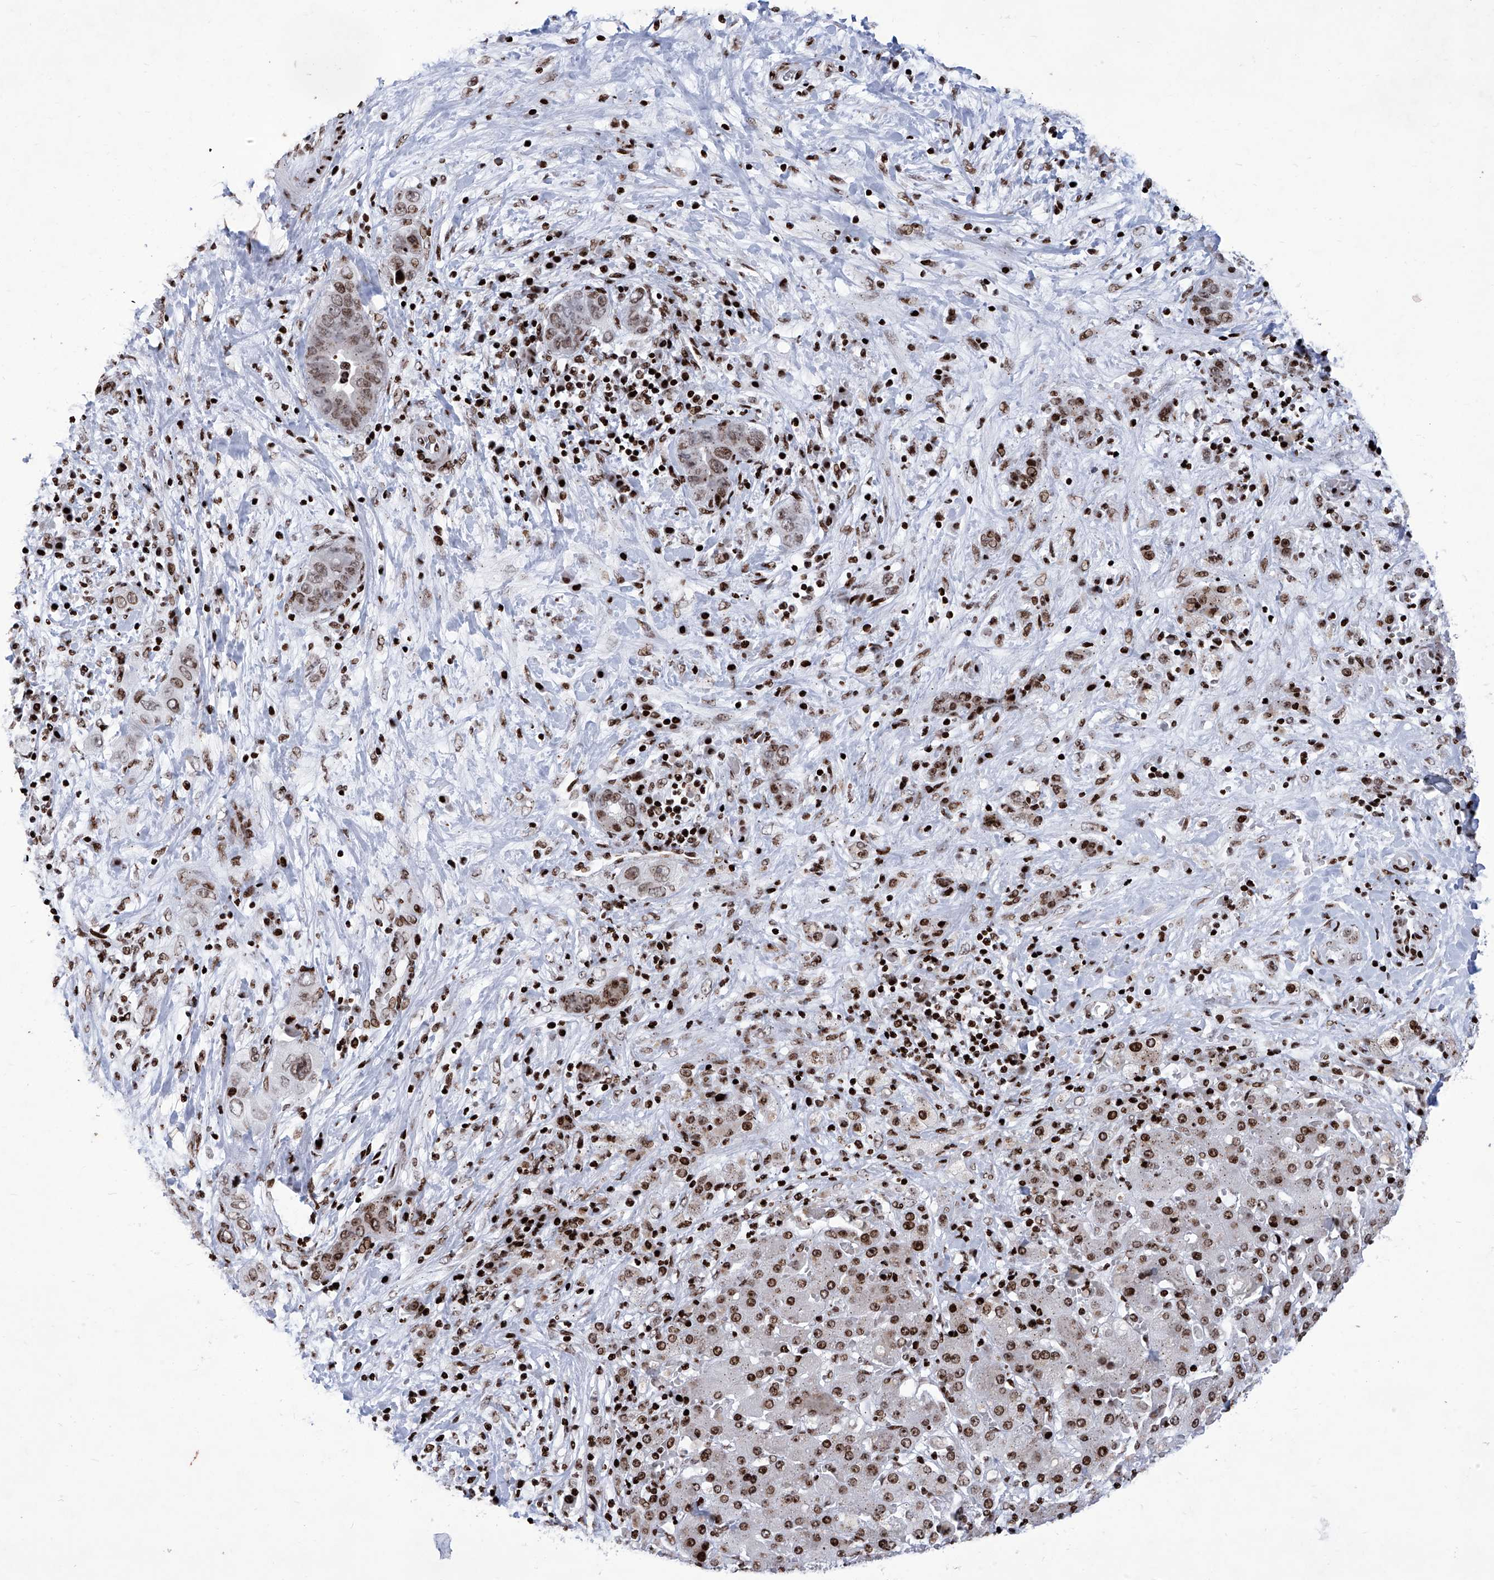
{"staining": {"intensity": "moderate", "quantity": ">75%", "location": "nuclear"}, "tissue": "liver cancer", "cell_type": "Tumor cells", "image_type": "cancer", "snomed": [{"axis": "morphology", "description": "Cholangiocarcinoma"}, {"axis": "topography", "description": "Liver"}], "caption": "Protein expression analysis of liver cancer (cholangiocarcinoma) exhibits moderate nuclear positivity in about >75% of tumor cells. (Brightfield microscopy of DAB IHC at high magnification).", "gene": "HEY2", "patient": {"sex": "female", "age": 52}}